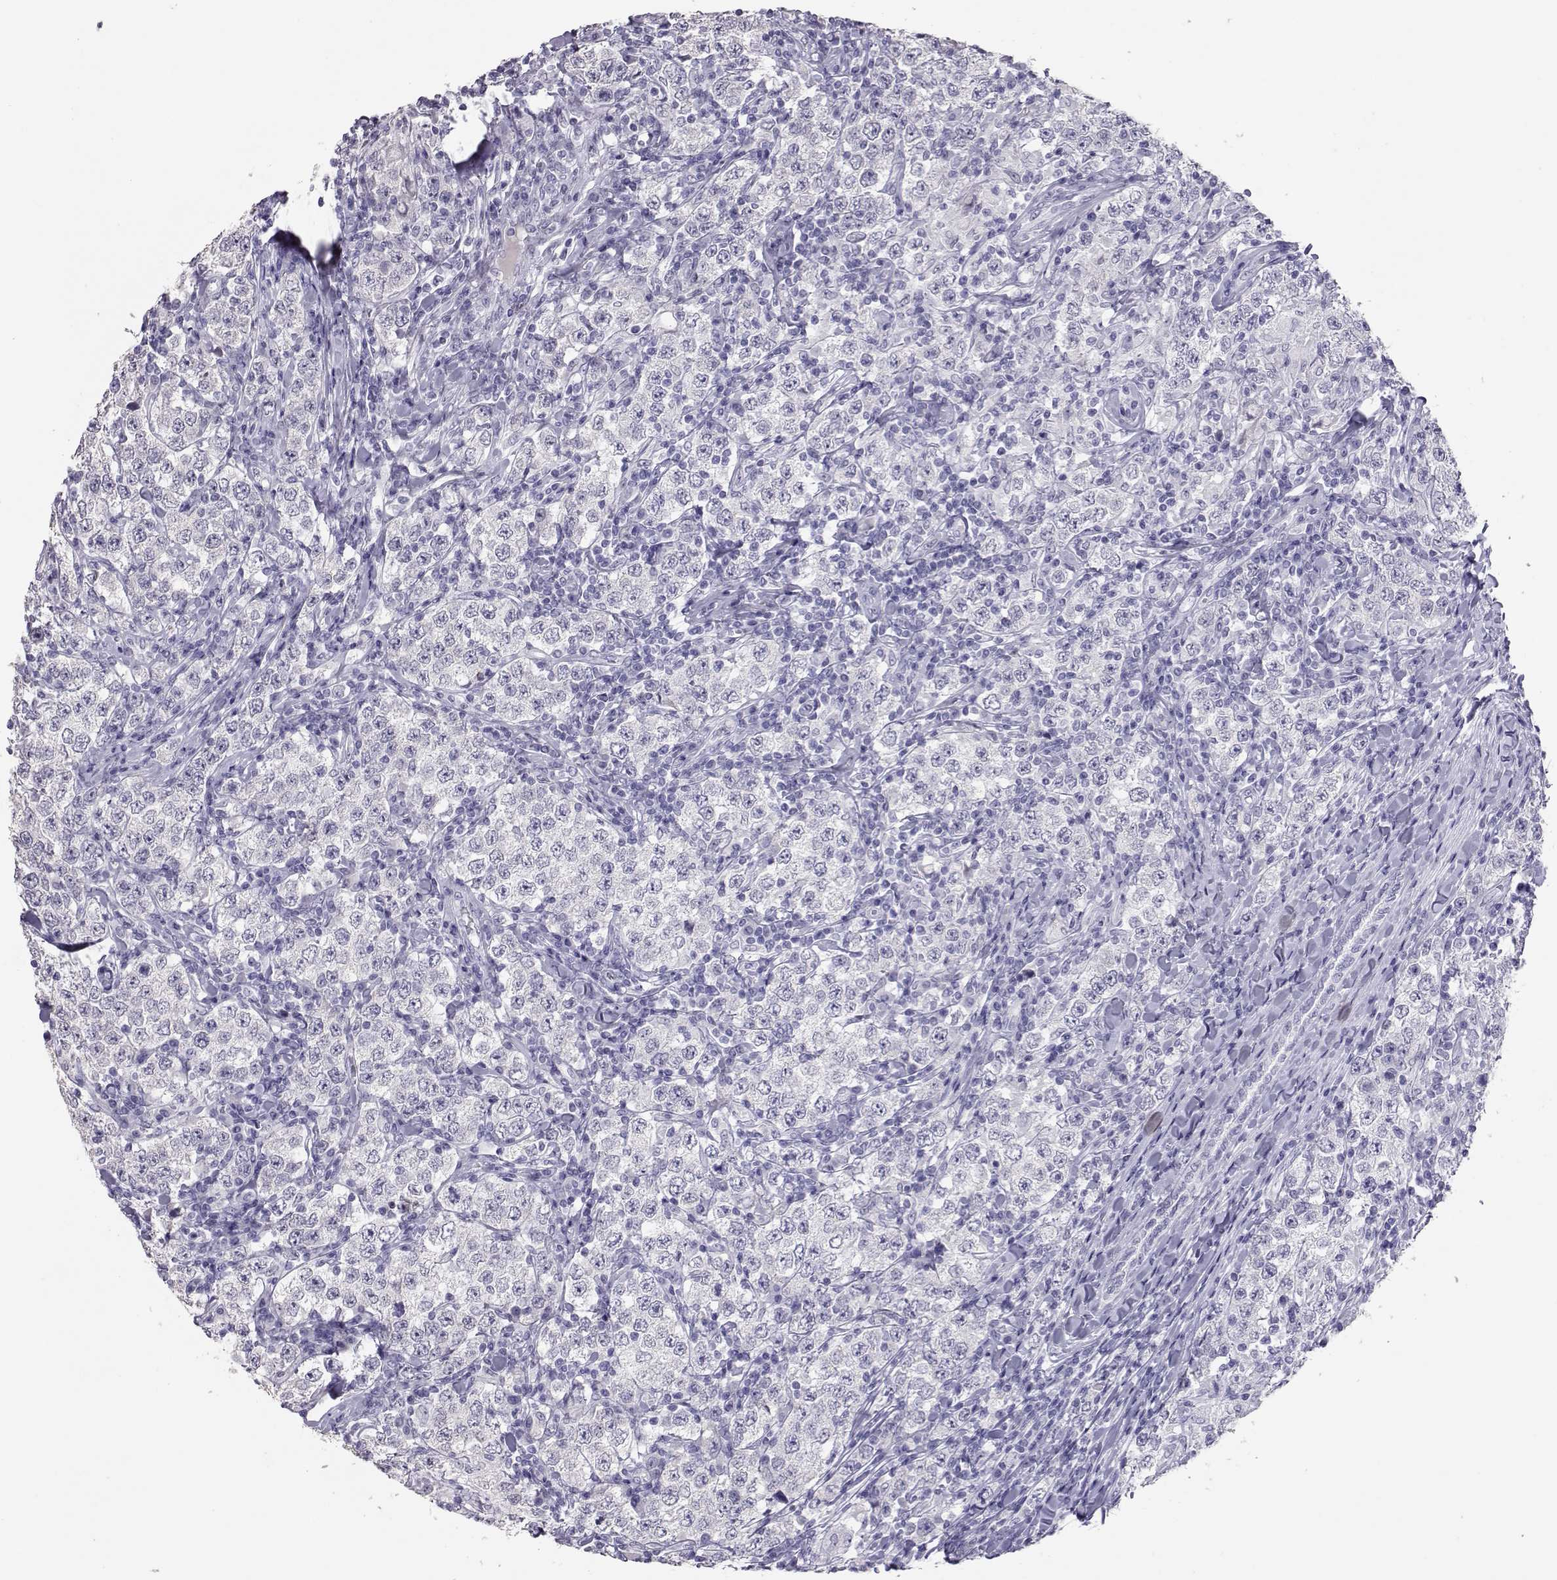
{"staining": {"intensity": "negative", "quantity": "none", "location": "none"}, "tissue": "testis cancer", "cell_type": "Tumor cells", "image_type": "cancer", "snomed": [{"axis": "morphology", "description": "Seminoma, NOS"}, {"axis": "morphology", "description": "Carcinoma, Embryonal, NOS"}, {"axis": "topography", "description": "Testis"}], "caption": "Human testis cancer (embryonal carcinoma) stained for a protein using IHC demonstrates no positivity in tumor cells.", "gene": "PMCH", "patient": {"sex": "male", "age": 41}}